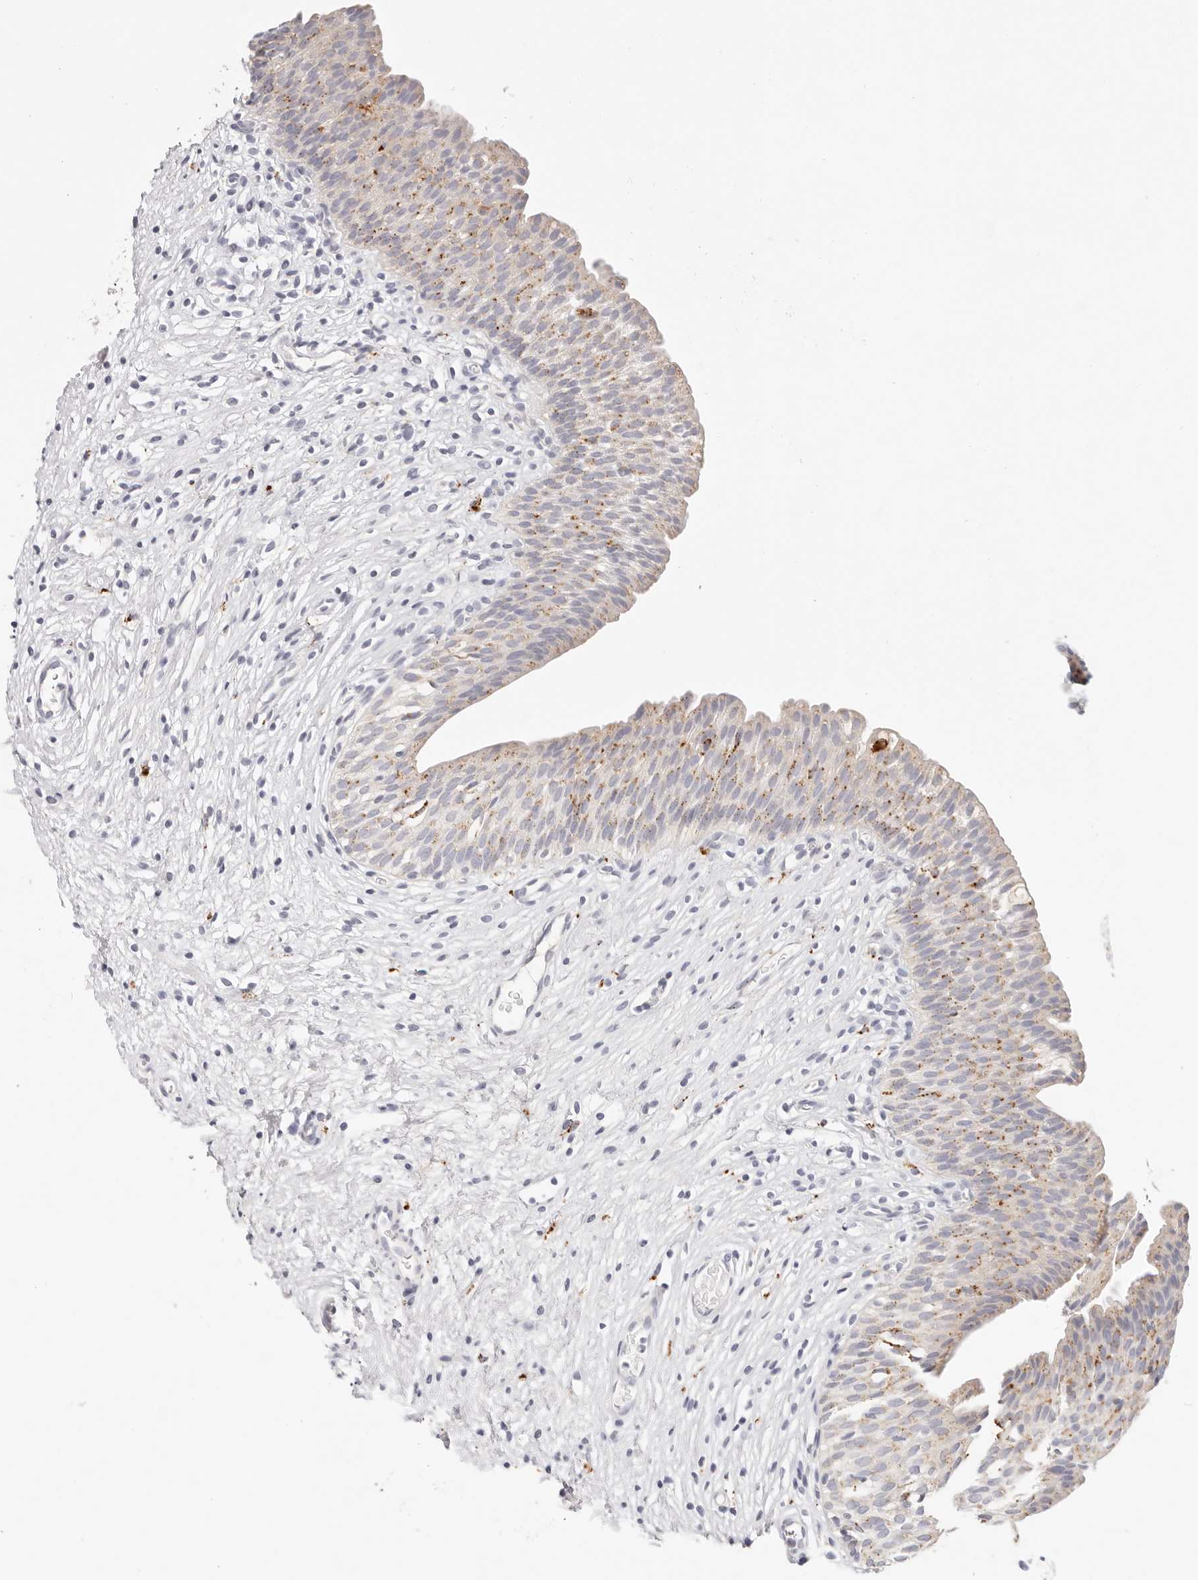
{"staining": {"intensity": "moderate", "quantity": "25%-75%", "location": "cytoplasmic/membranous"}, "tissue": "urinary bladder", "cell_type": "Urothelial cells", "image_type": "normal", "snomed": [{"axis": "morphology", "description": "Normal tissue, NOS"}, {"axis": "topography", "description": "Urinary bladder"}], "caption": "Immunohistochemical staining of benign human urinary bladder shows 25%-75% levels of moderate cytoplasmic/membranous protein expression in about 25%-75% of urothelial cells. Immunohistochemistry (ihc) stains the protein of interest in brown and the nuclei are stained blue.", "gene": "STKLD1", "patient": {"sex": "male", "age": 1}}